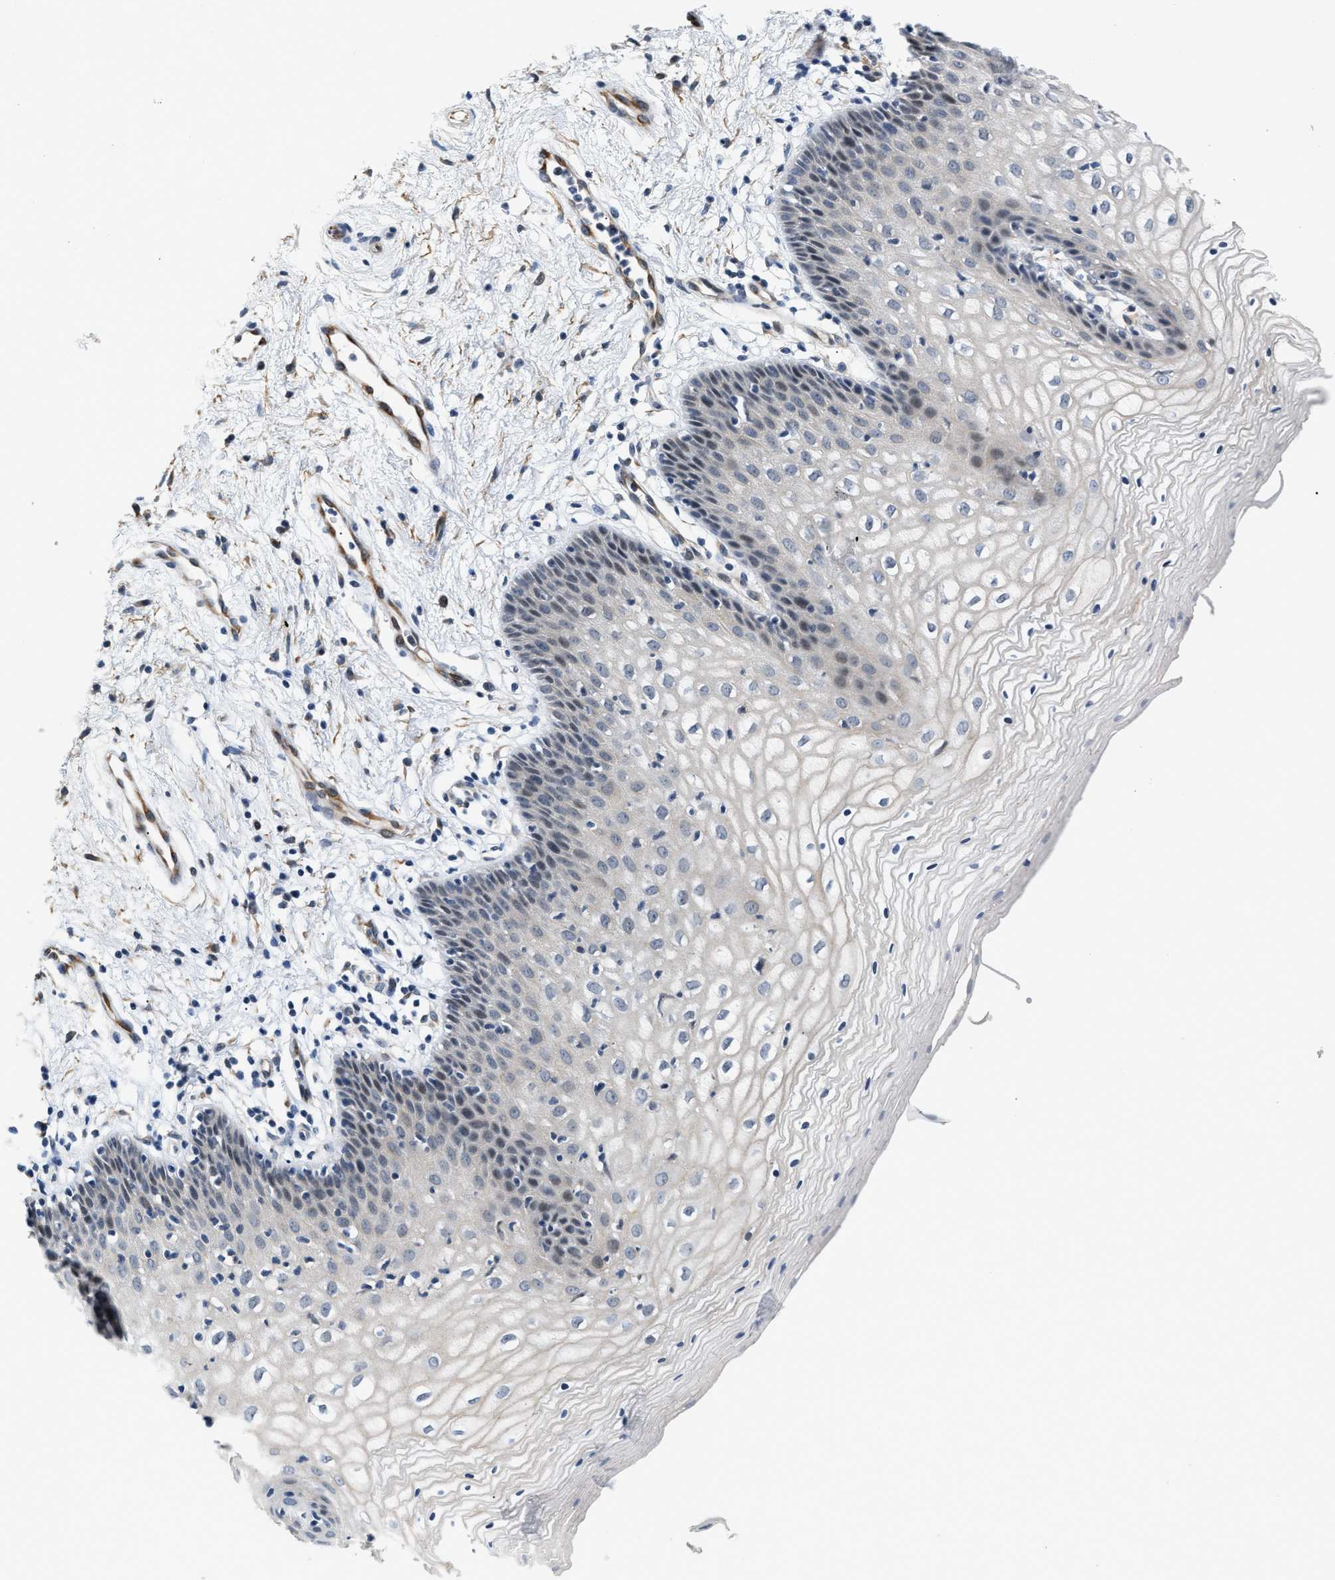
{"staining": {"intensity": "moderate", "quantity": "<25%", "location": "nuclear"}, "tissue": "vagina", "cell_type": "Squamous epithelial cells", "image_type": "normal", "snomed": [{"axis": "morphology", "description": "Normal tissue, NOS"}, {"axis": "topography", "description": "Vagina"}], "caption": "Squamous epithelial cells exhibit moderate nuclear staining in about <25% of cells in benign vagina.", "gene": "PPM1H", "patient": {"sex": "female", "age": 34}}